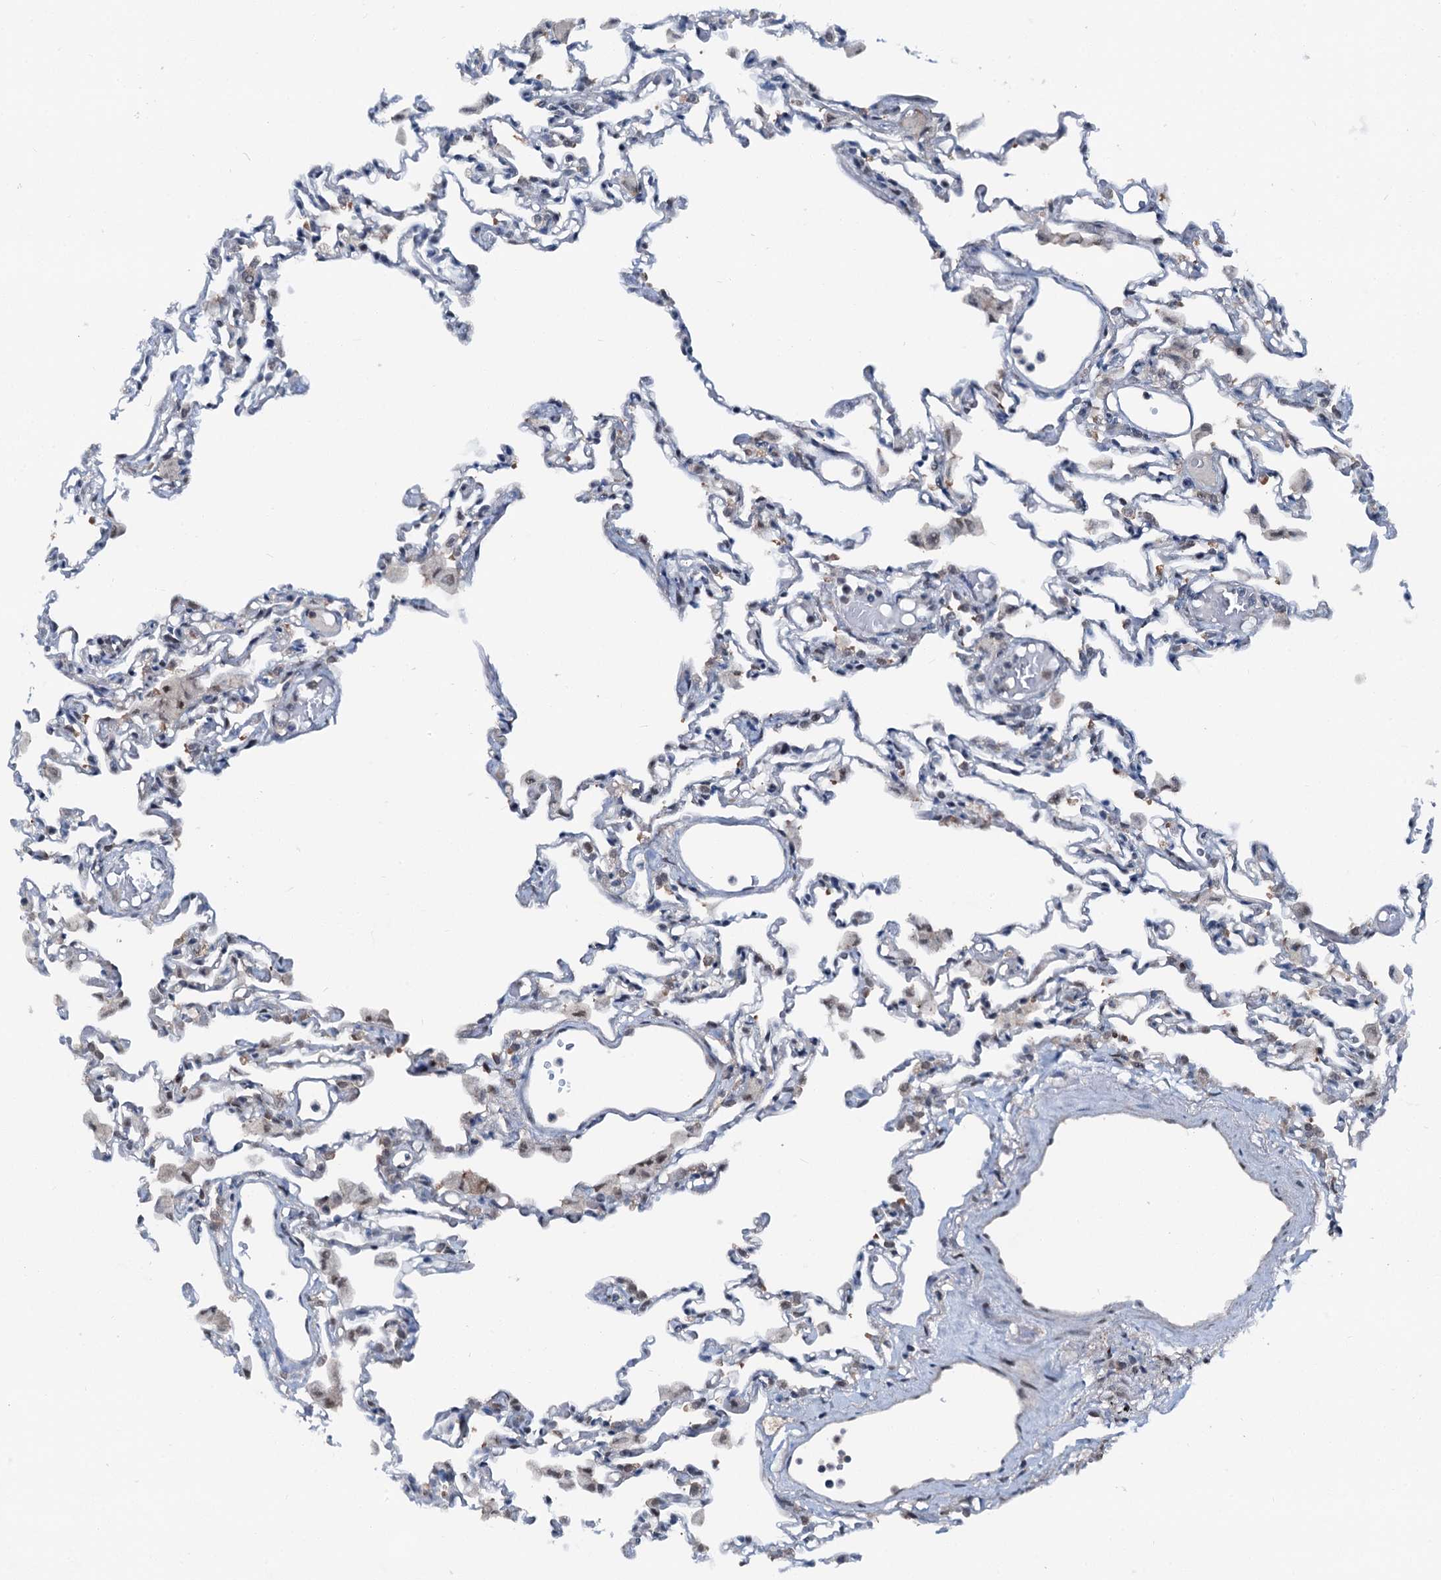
{"staining": {"intensity": "negative", "quantity": "none", "location": "none"}, "tissue": "lung", "cell_type": "Alveolar cells", "image_type": "normal", "snomed": [{"axis": "morphology", "description": "Normal tissue, NOS"}, {"axis": "topography", "description": "Bronchus"}, {"axis": "topography", "description": "Lung"}], "caption": "Immunohistochemistry (IHC) of benign human lung demonstrates no expression in alveolar cells.", "gene": "PSMD13", "patient": {"sex": "female", "age": 49}}